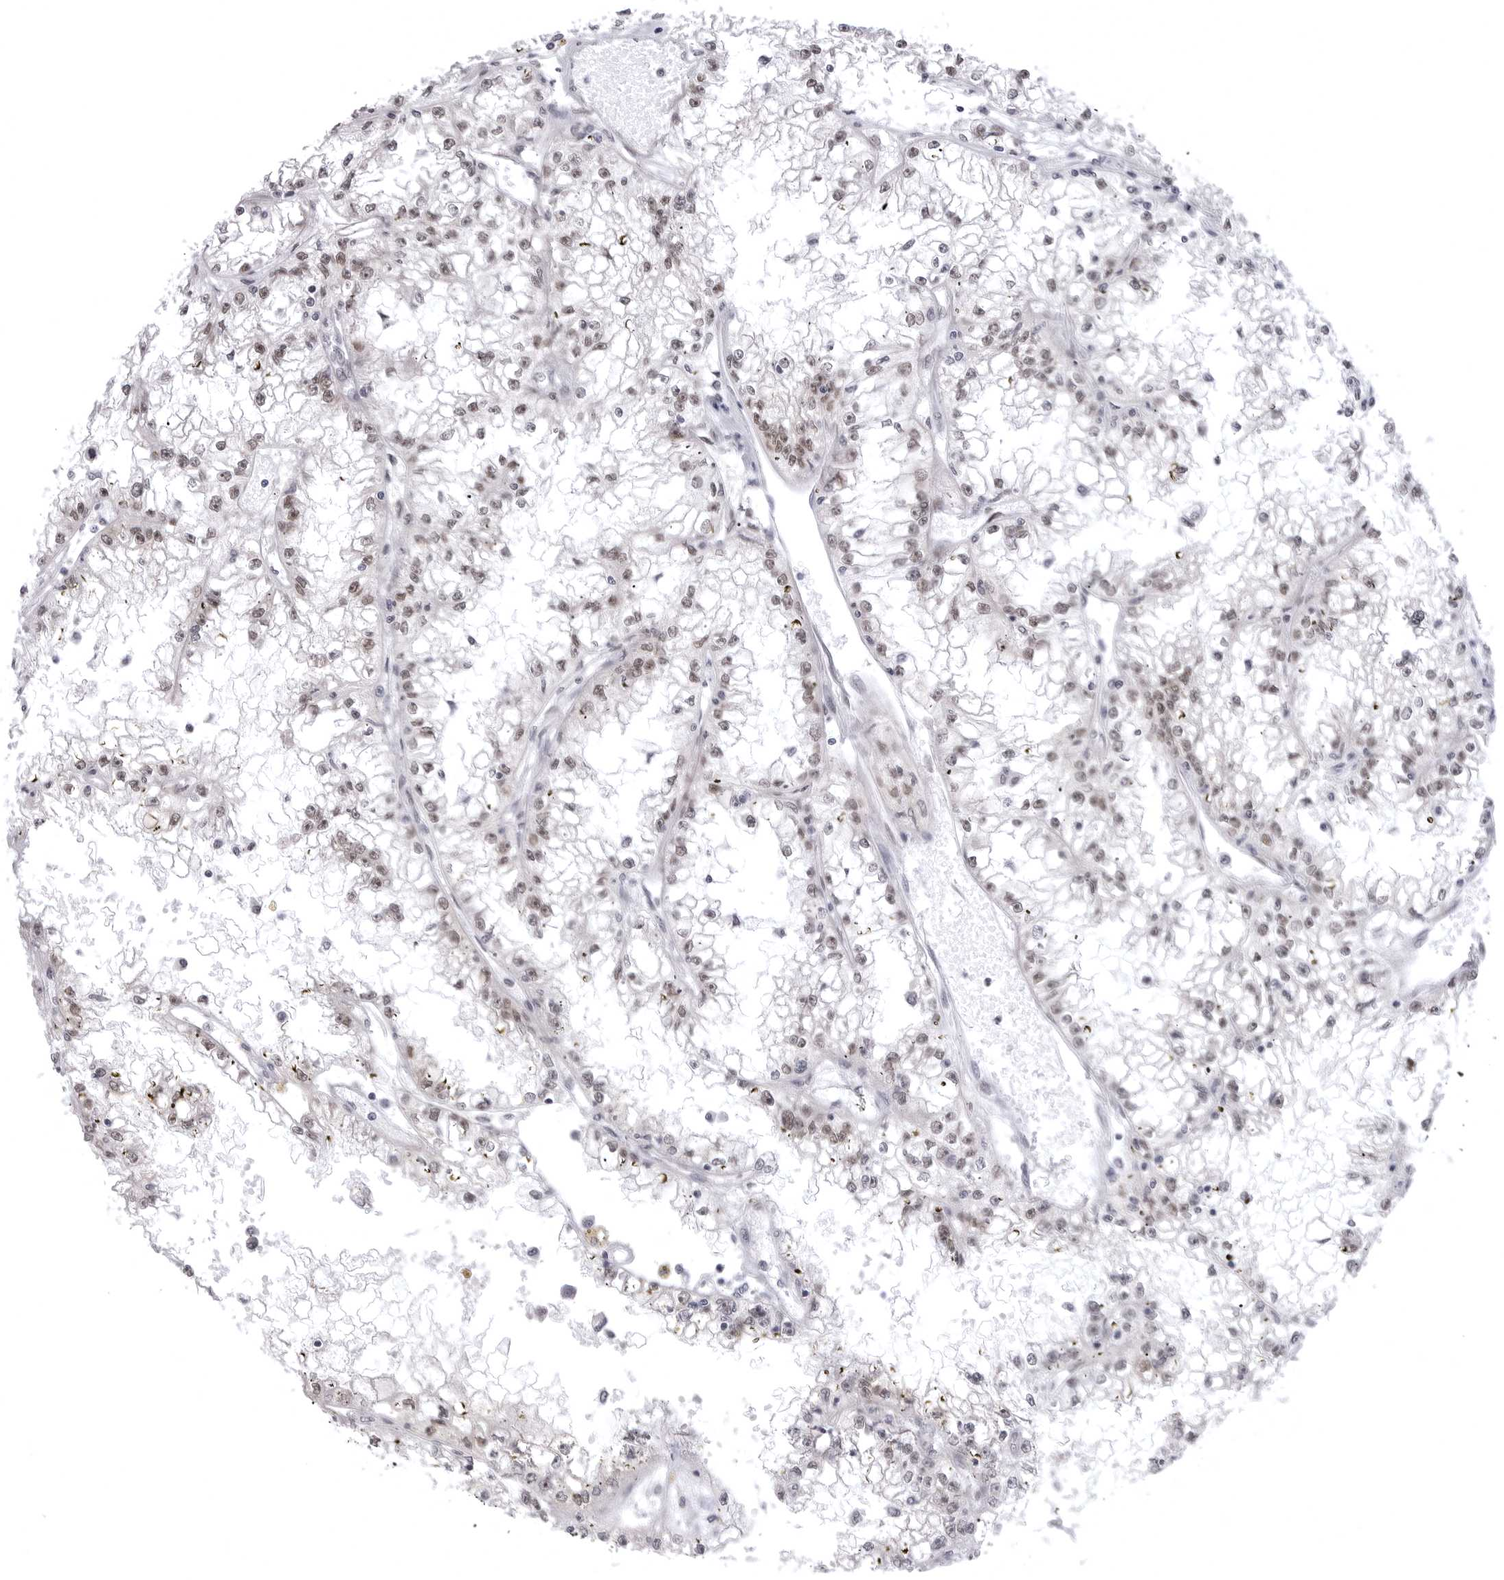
{"staining": {"intensity": "negative", "quantity": "none", "location": "none"}, "tissue": "renal cancer", "cell_type": "Tumor cells", "image_type": "cancer", "snomed": [{"axis": "morphology", "description": "Adenocarcinoma, NOS"}, {"axis": "topography", "description": "Kidney"}], "caption": "IHC of renal adenocarcinoma demonstrates no positivity in tumor cells. The staining was performed using DAB (3,3'-diaminobenzidine) to visualize the protein expression in brown, while the nuclei were stained in blue with hematoxylin (Magnification: 20x).", "gene": "PTK2B", "patient": {"sex": "male", "age": 56}}